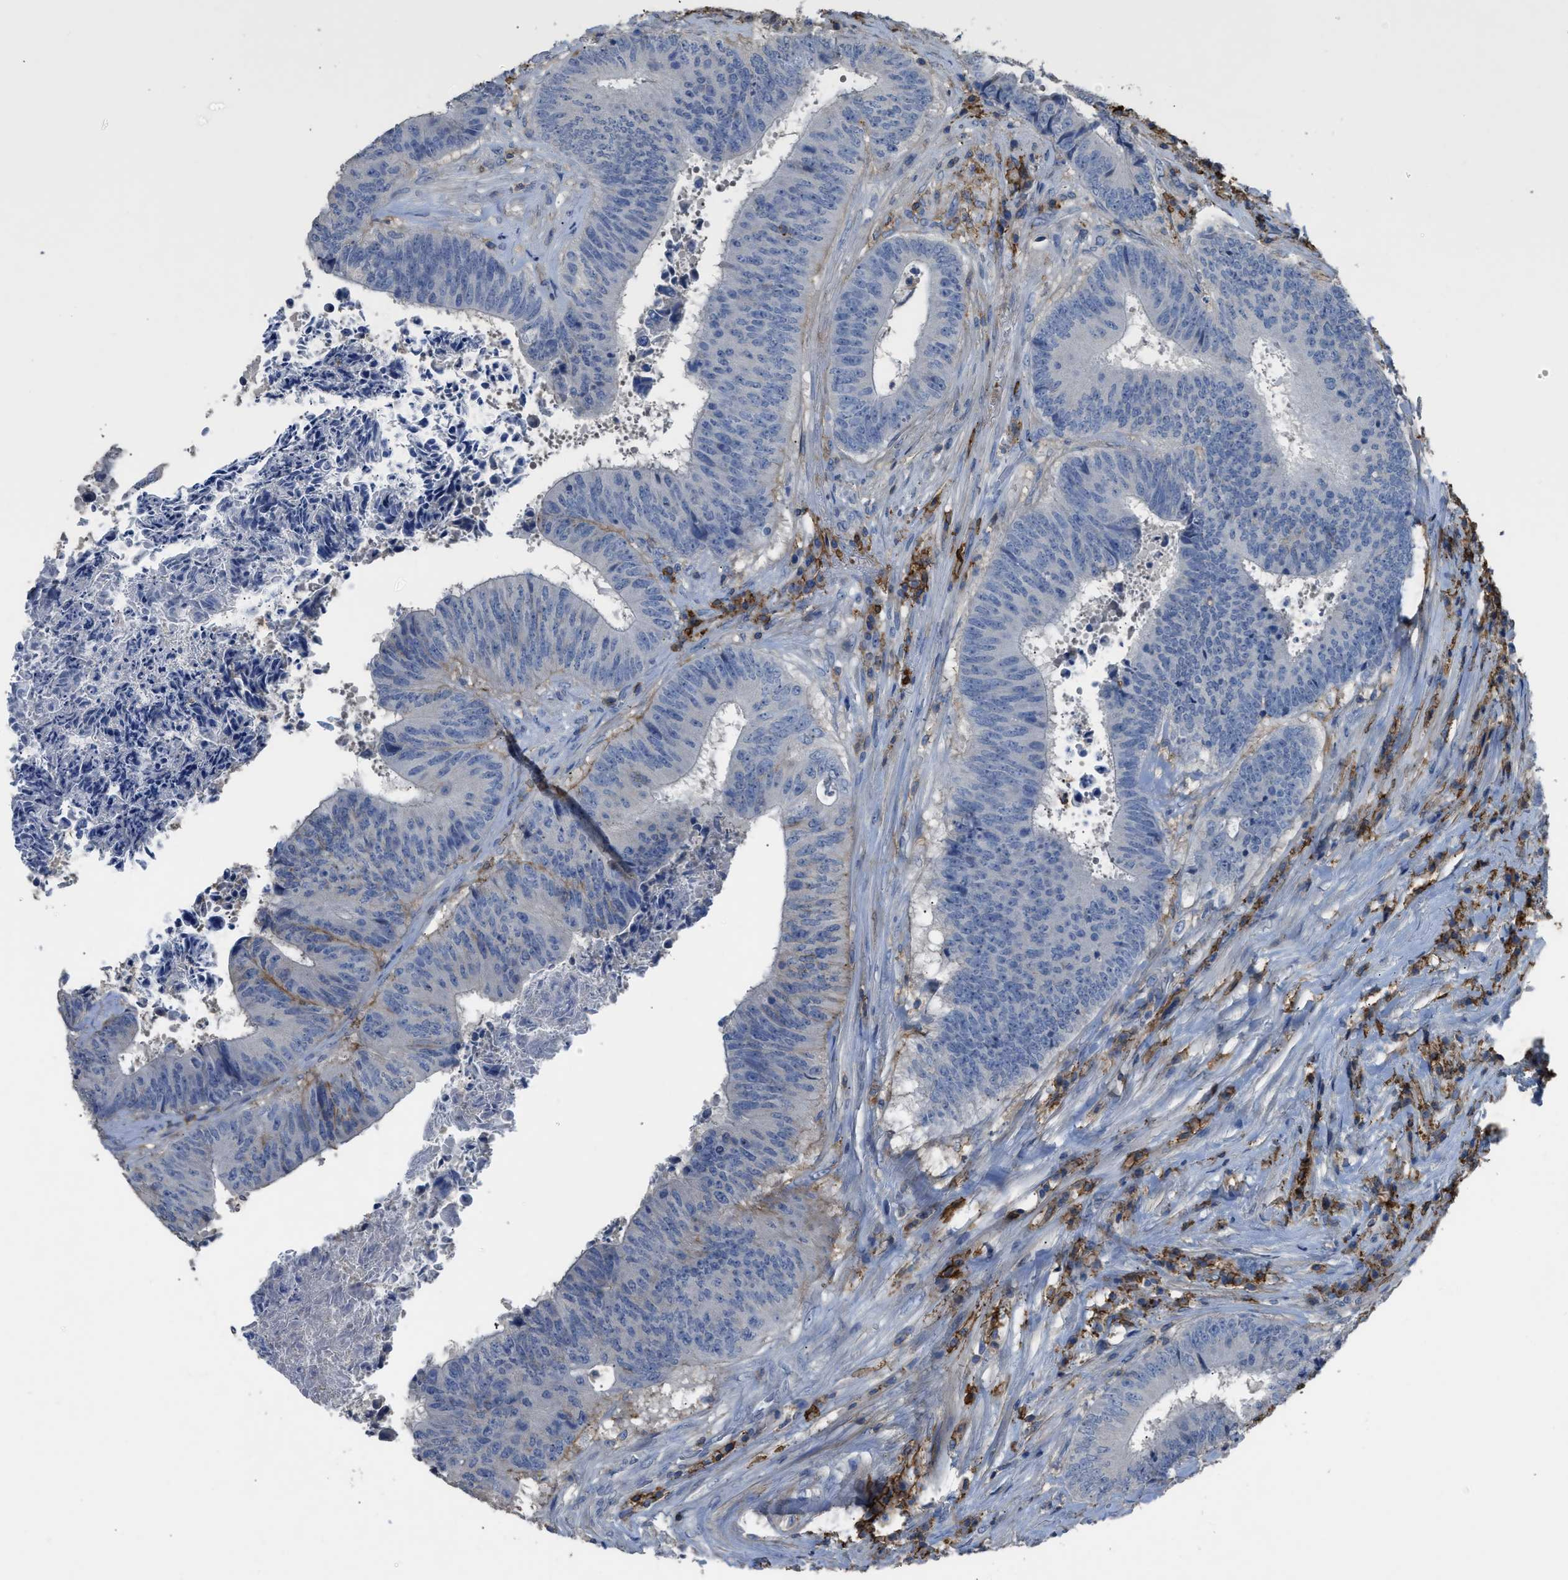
{"staining": {"intensity": "negative", "quantity": "none", "location": "none"}, "tissue": "colorectal cancer", "cell_type": "Tumor cells", "image_type": "cancer", "snomed": [{"axis": "morphology", "description": "Adenocarcinoma, NOS"}, {"axis": "topography", "description": "Rectum"}], "caption": "A high-resolution image shows immunohistochemistry staining of adenocarcinoma (colorectal), which shows no significant expression in tumor cells.", "gene": "OR51E1", "patient": {"sex": "male", "age": 72}}